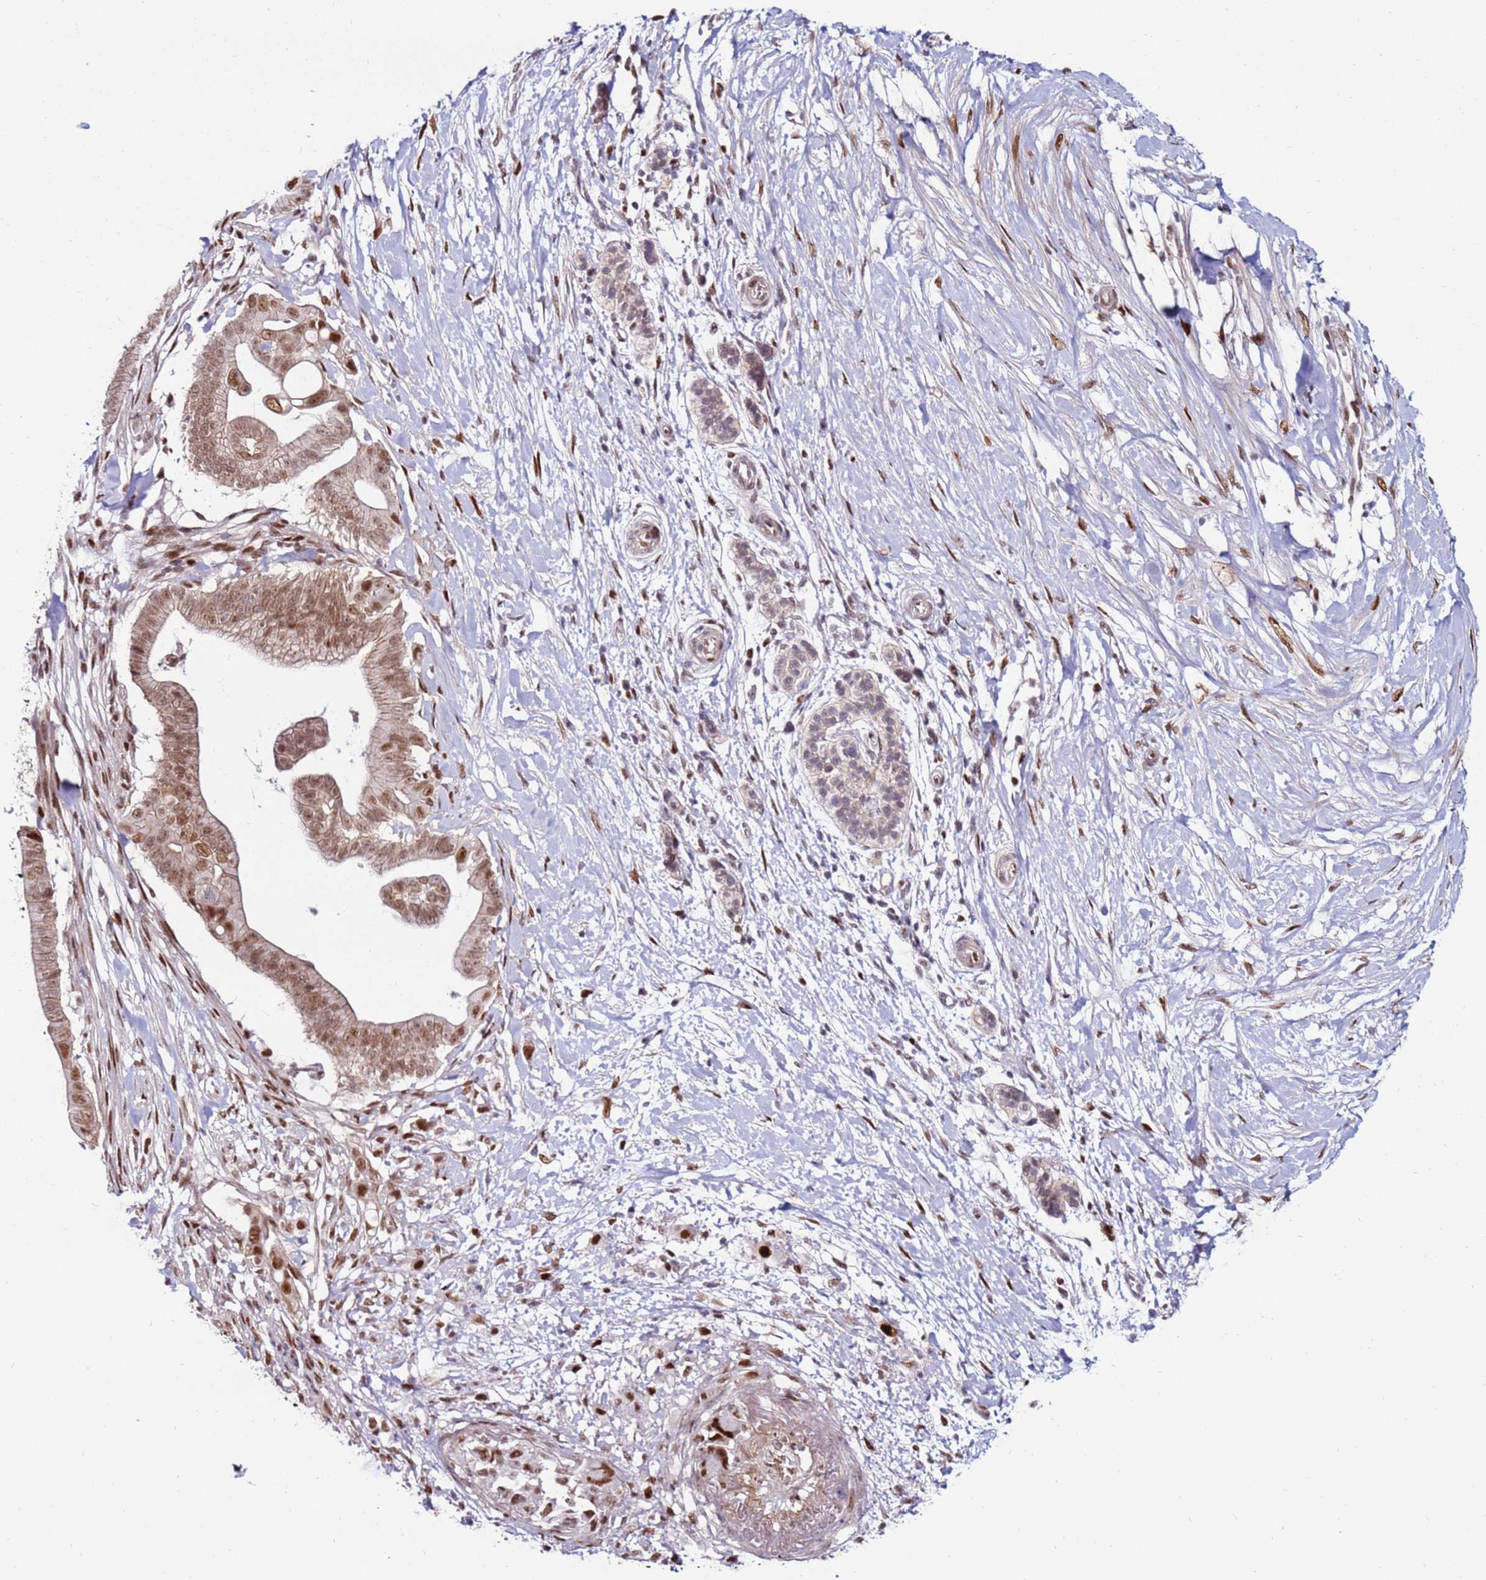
{"staining": {"intensity": "moderate", "quantity": ">75%", "location": "nuclear"}, "tissue": "pancreatic cancer", "cell_type": "Tumor cells", "image_type": "cancer", "snomed": [{"axis": "morphology", "description": "Adenocarcinoma, NOS"}, {"axis": "topography", "description": "Pancreas"}], "caption": "Protein staining reveals moderate nuclear positivity in about >75% of tumor cells in pancreatic adenocarcinoma.", "gene": "KPNA4", "patient": {"sex": "male", "age": 68}}